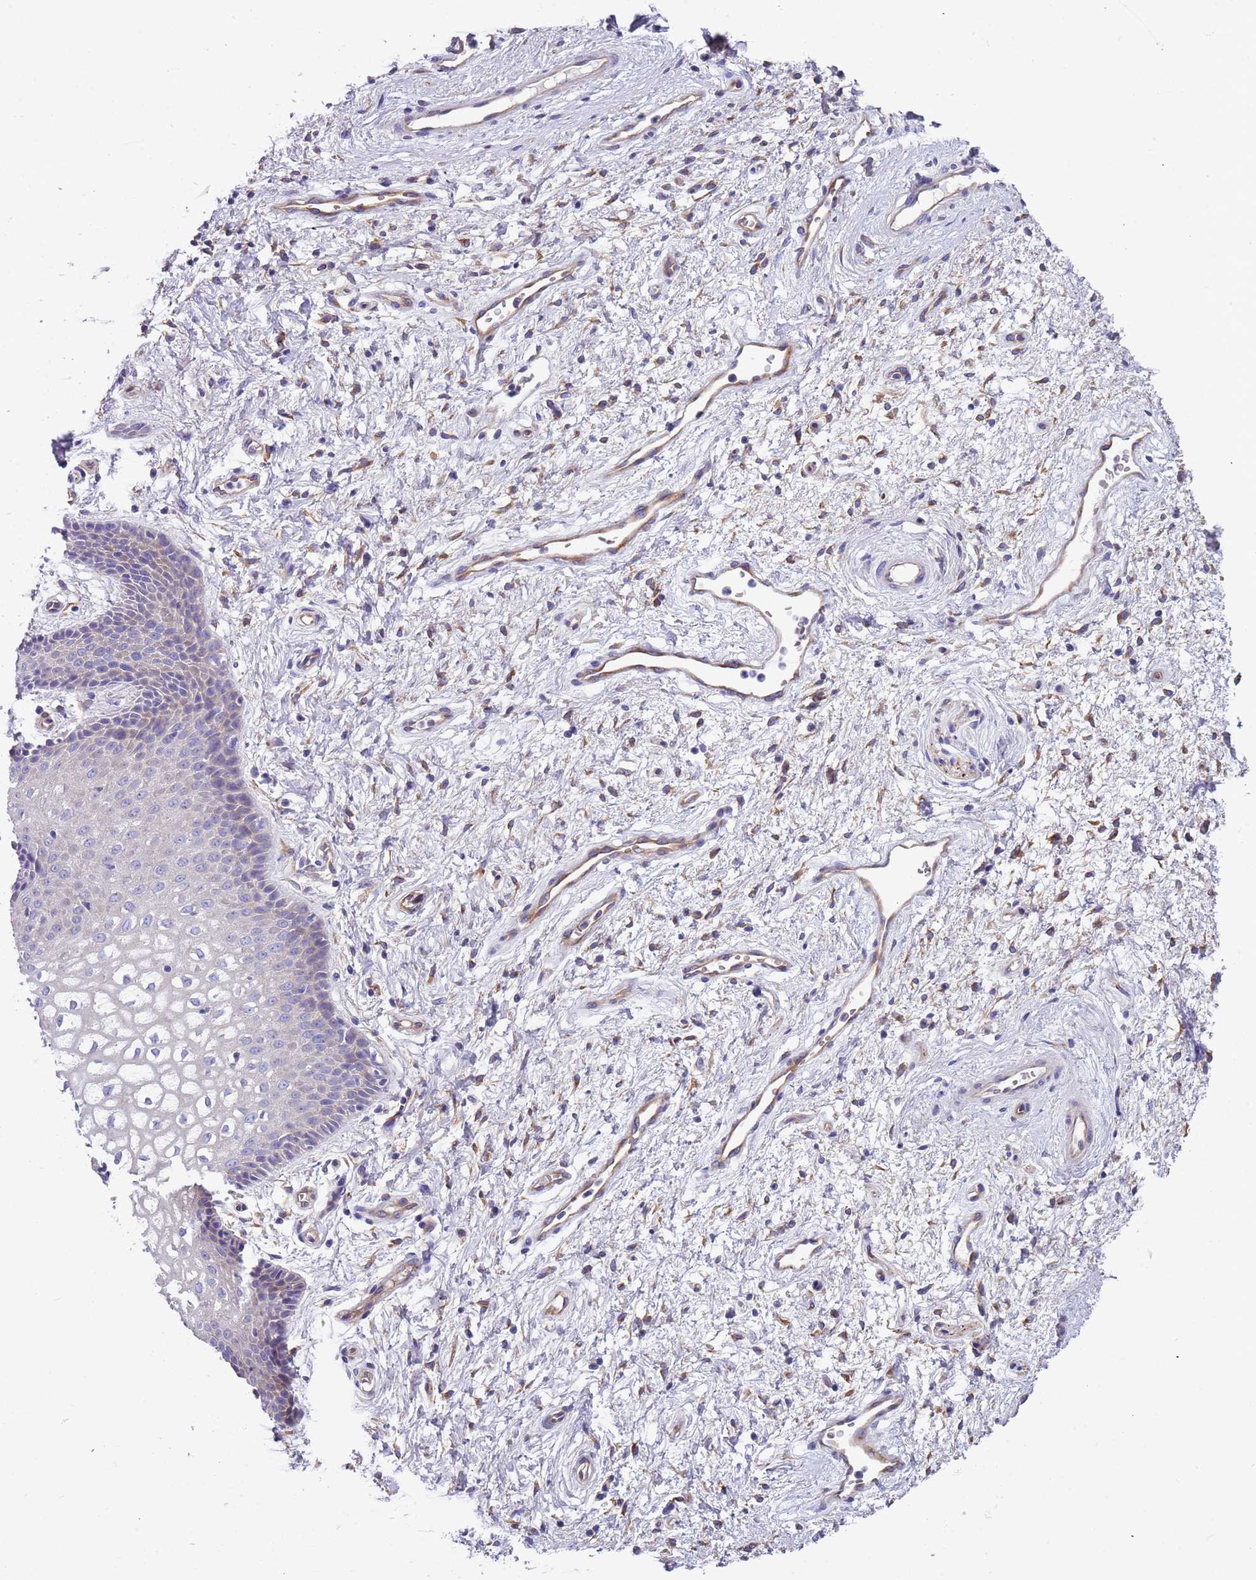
{"staining": {"intensity": "negative", "quantity": "none", "location": "none"}, "tissue": "vagina", "cell_type": "Squamous epithelial cells", "image_type": "normal", "snomed": [{"axis": "morphology", "description": "Normal tissue, NOS"}, {"axis": "topography", "description": "Vagina"}], "caption": "IHC of normal human vagina exhibits no expression in squamous epithelial cells.", "gene": "LAMB4", "patient": {"sex": "female", "age": 34}}